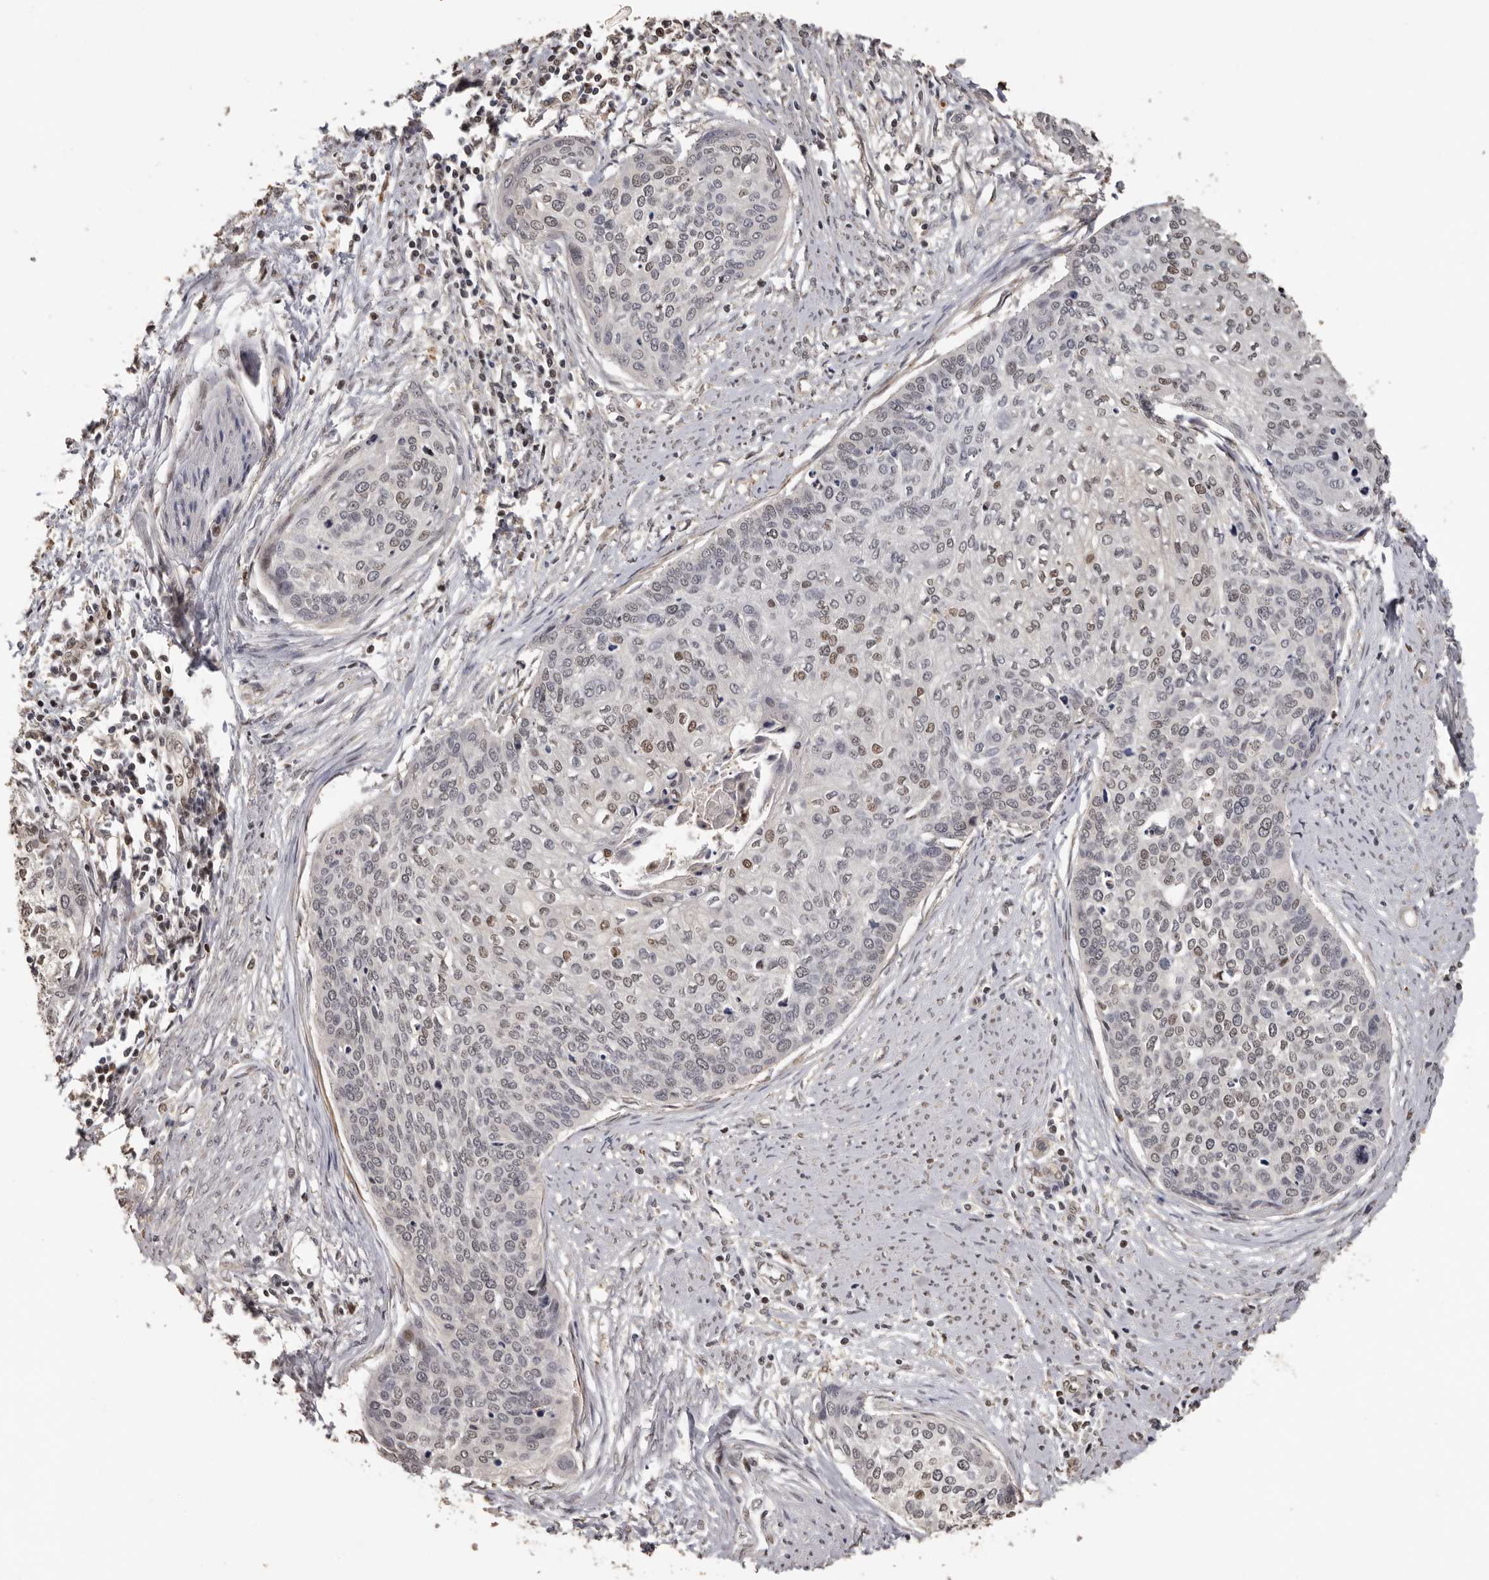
{"staining": {"intensity": "weak", "quantity": "25%-75%", "location": "nuclear"}, "tissue": "cervical cancer", "cell_type": "Tumor cells", "image_type": "cancer", "snomed": [{"axis": "morphology", "description": "Squamous cell carcinoma, NOS"}, {"axis": "topography", "description": "Cervix"}], "caption": "This histopathology image displays immunohistochemistry staining of squamous cell carcinoma (cervical), with low weak nuclear expression in about 25%-75% of tumor cells.", "gene": "KIF2B", "patient": {"sex": "female", "age": 37}}